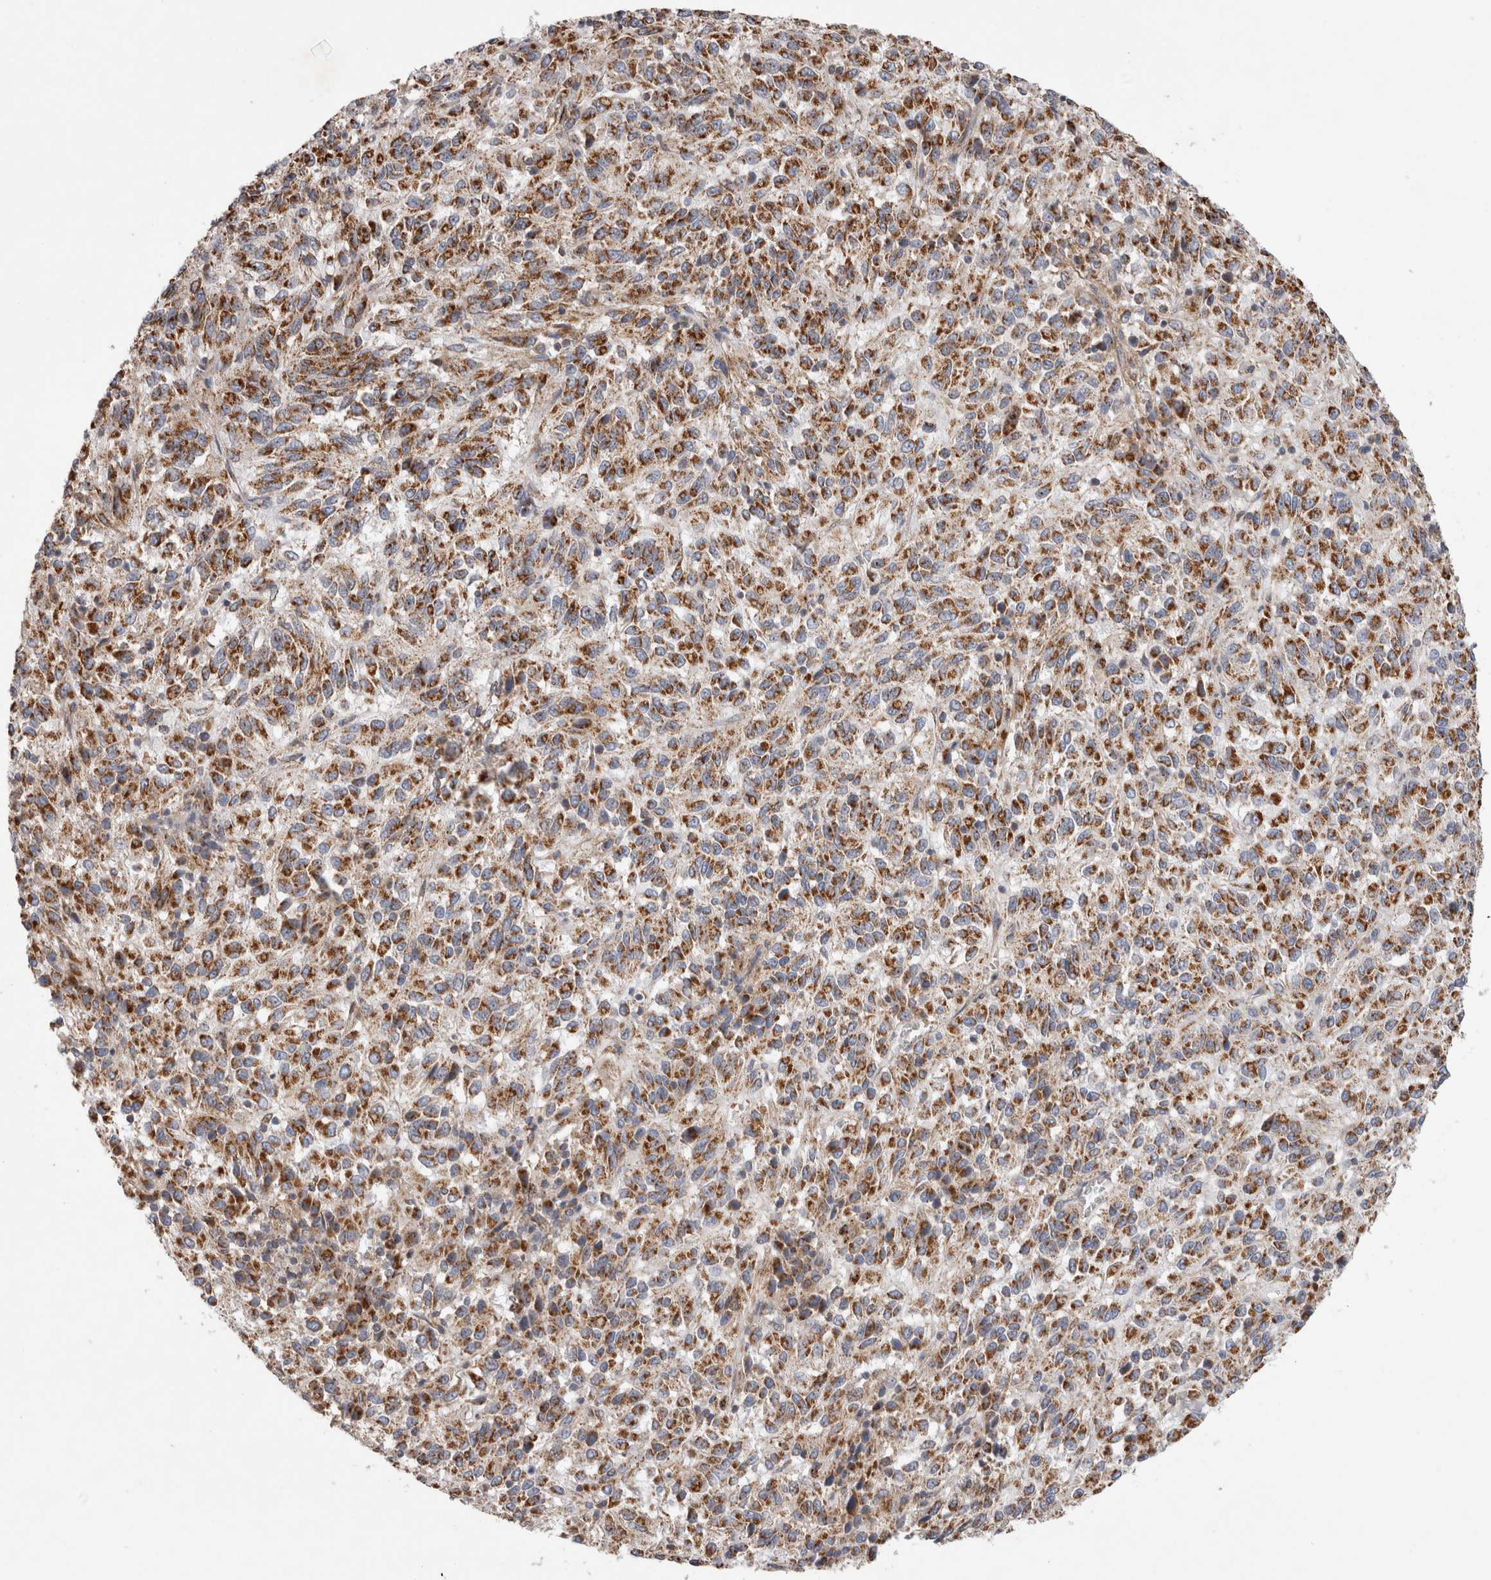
{"staining": {"intensity": "strong", "quantity": ">75%", "location": "cytoplasmic/membranous"}, "tissue": "melanoma", "cell_type": "Tumor cells", "image_type": "cancer", "snomed": [{"axis": "morphology", "description": "Malignant melanoma, Metastatic site"}, {"axis": "topography", "description": "Lung"}], "caption": "Strong cytoplasmic/membranous protein positivity is seen in approximately >75% of tumor cells in melanoma.", "gene": "IARS2", "patient": {"sex": "male", "age": 64}}